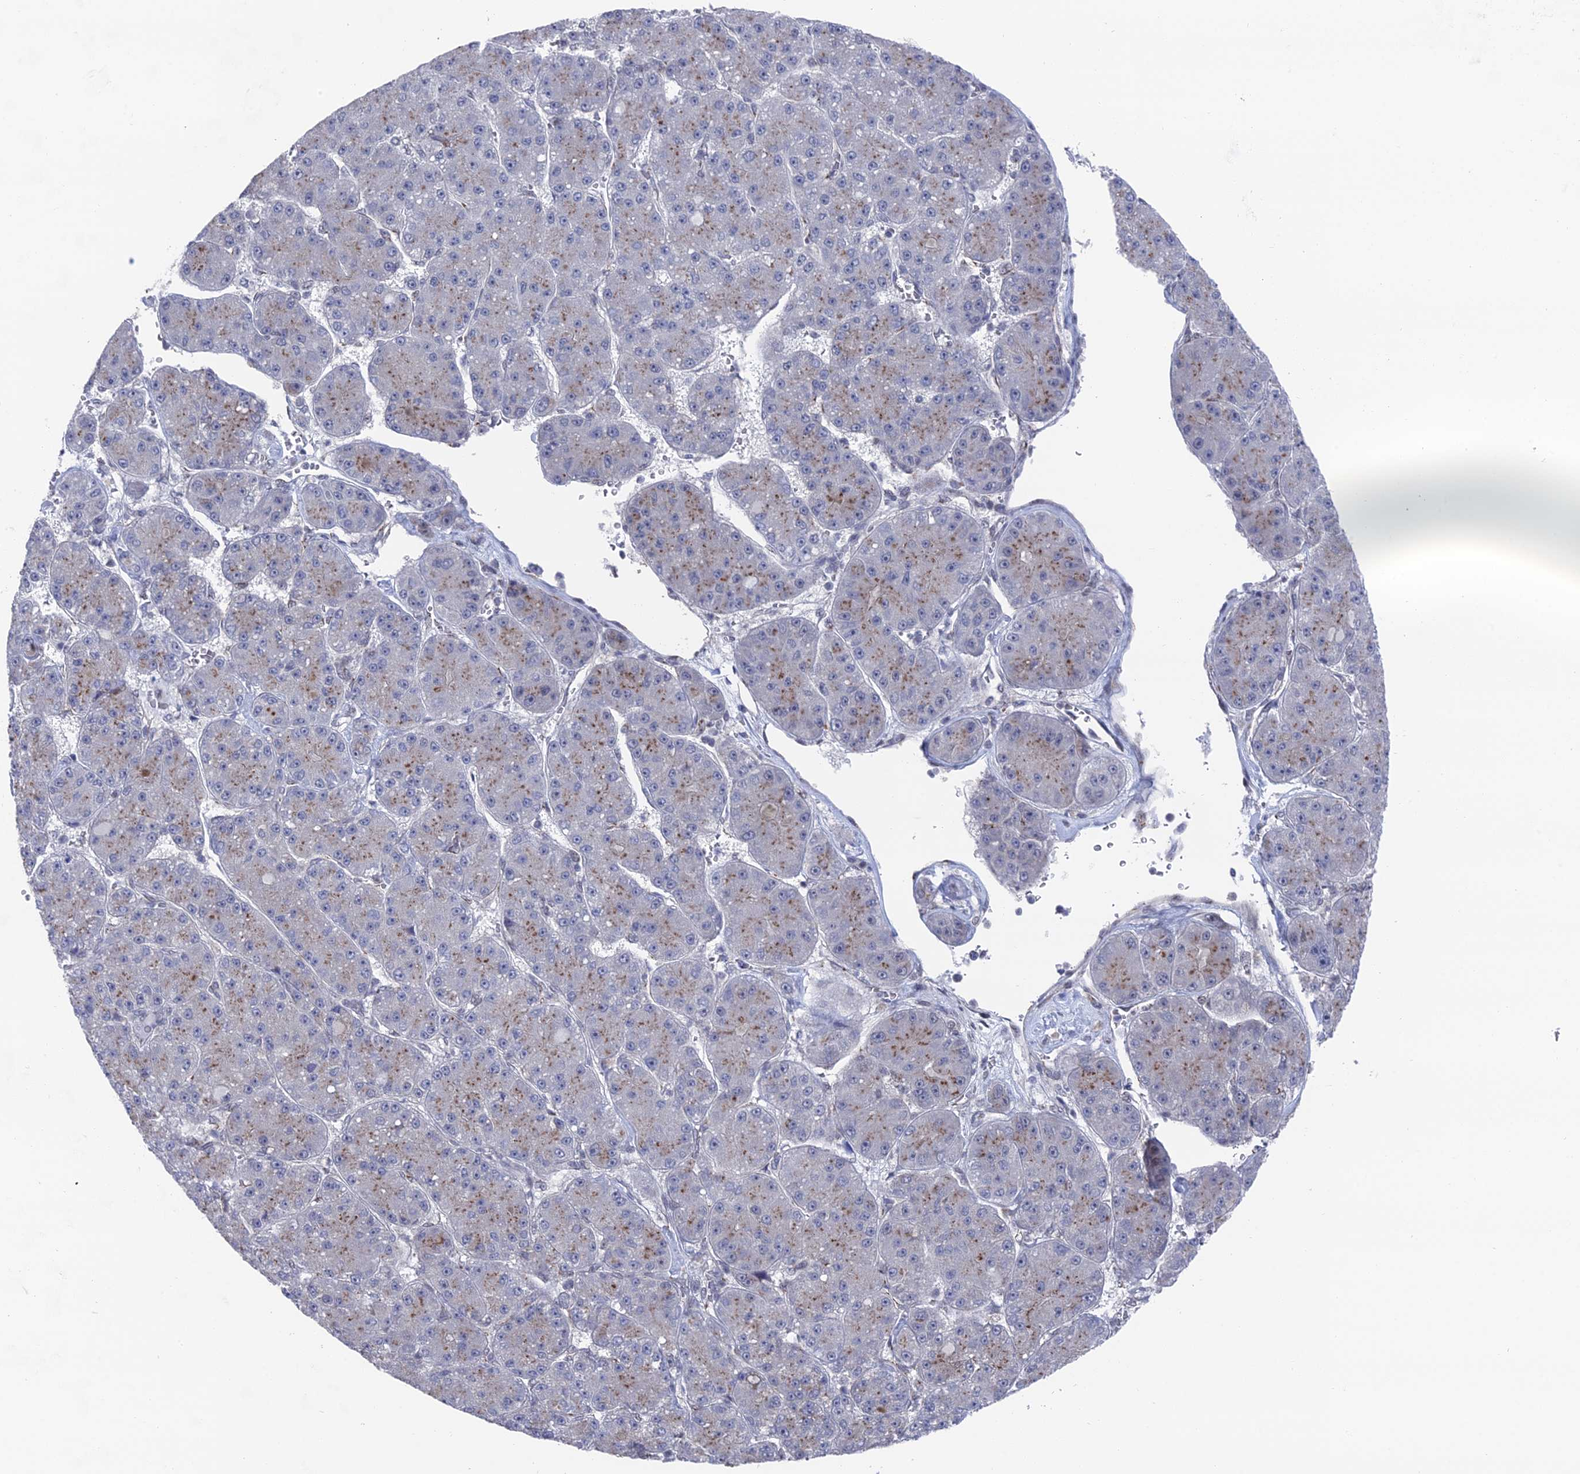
{"staining": {"intensity": "moderate", "quantity": "<25%", "location": "cytoplasmic/membranous"}, "tissue": "liver cancer", "cell_type": "Tumor cells", "image_type": "cancer", "snomed": [{"axis": "morphology", "description": "Carcinoma, Hepatocellular, NOS"}, {"axis": "topography", "description": "Liver"}], "caption": "Immunohistochemical staining of liver cancer demonstrates low levels of moderate cytoplasmic/membranous staining in approximately <25% of tumor cells.", "gene": "FHIP2A", "patient": {"sex": "male", "age": 67}}